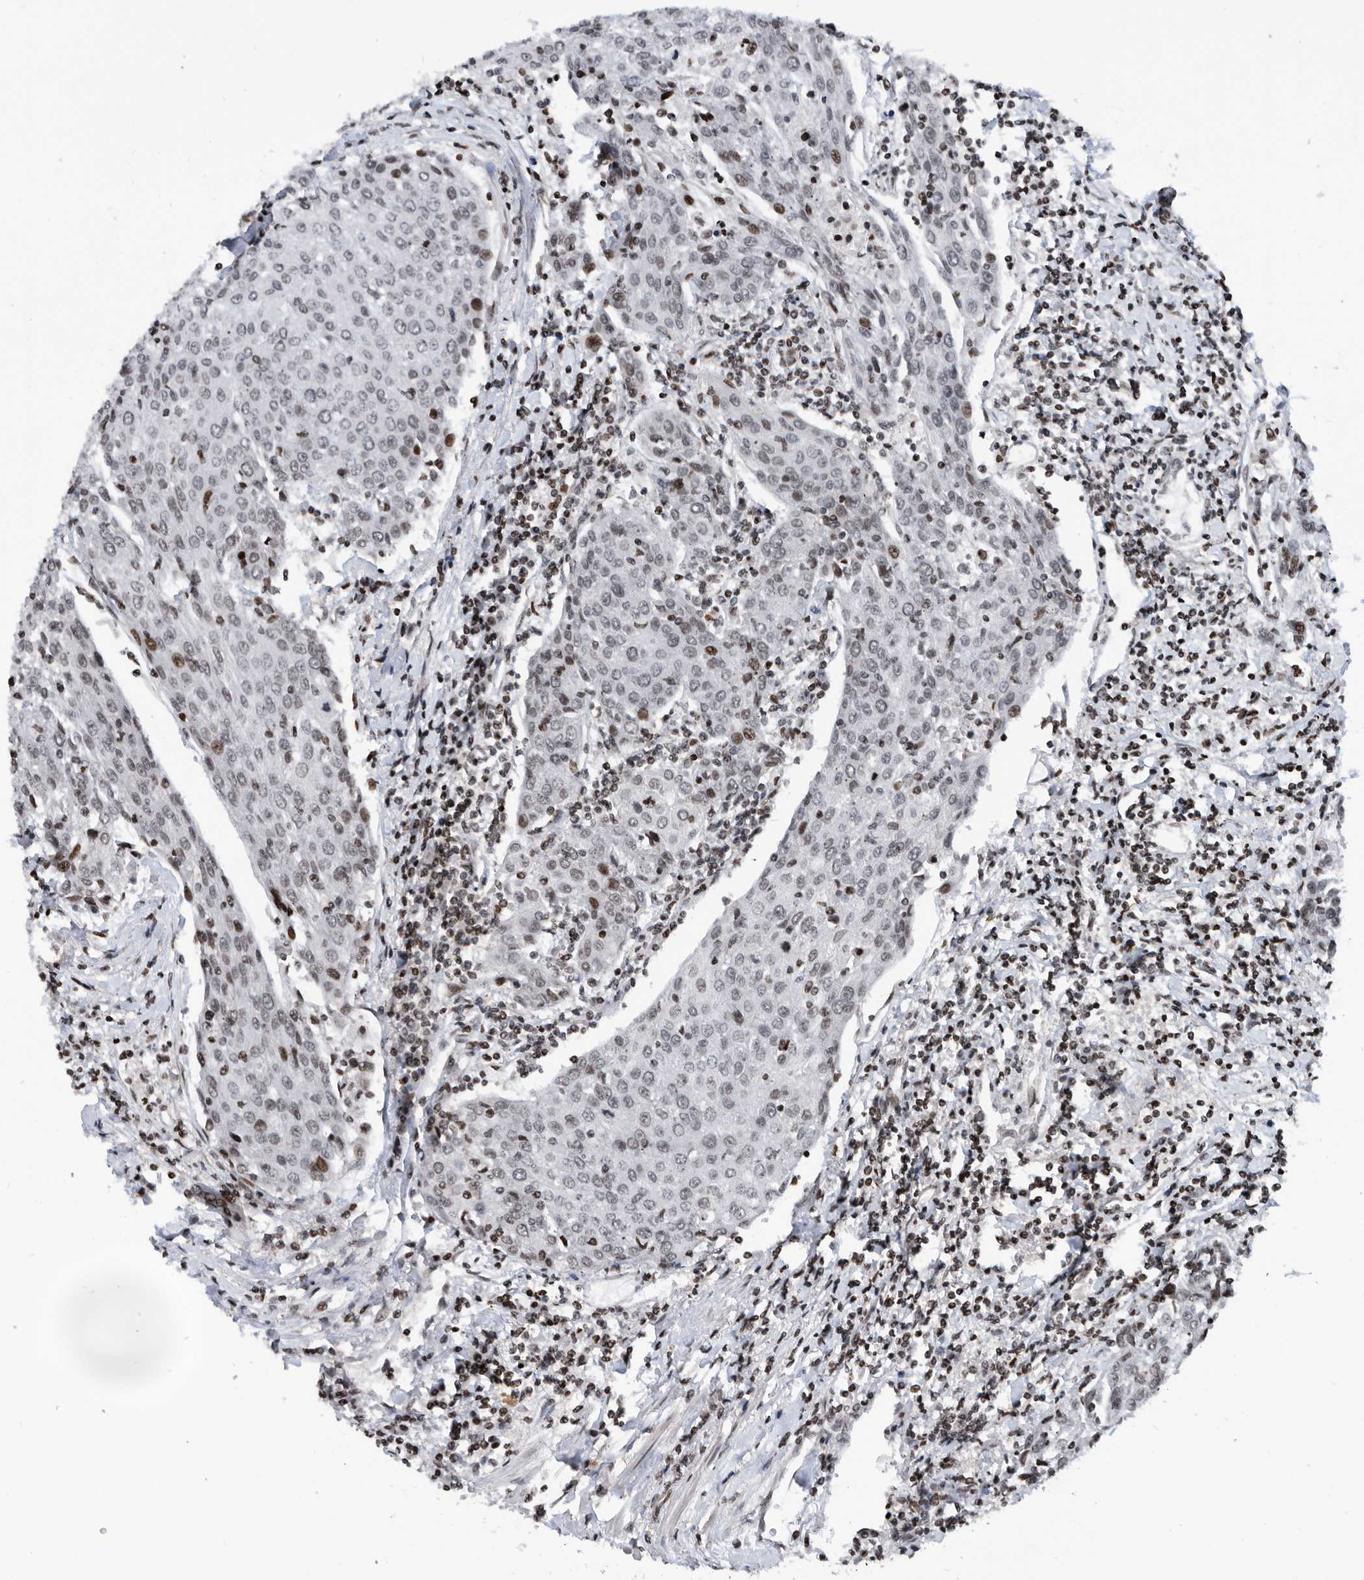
{"staining": {"intensity": "weak", "quantity": "<25%", "location": "nuclear"}, "tissue": "urothelial cancer", "cell_type": "Tumor cells", "image_type": "cancer", "snomed": [{"axis": "morphology", "description": "Urothelial carcinoma, High grade"}, {"axis": "topography", "description": "Urinary bladder"}], "caption": "Tumor cells show no significant expression in urothelial cancer.", "gene": "SNRNP48", "patient": {"sex": "female", "age": 85}}